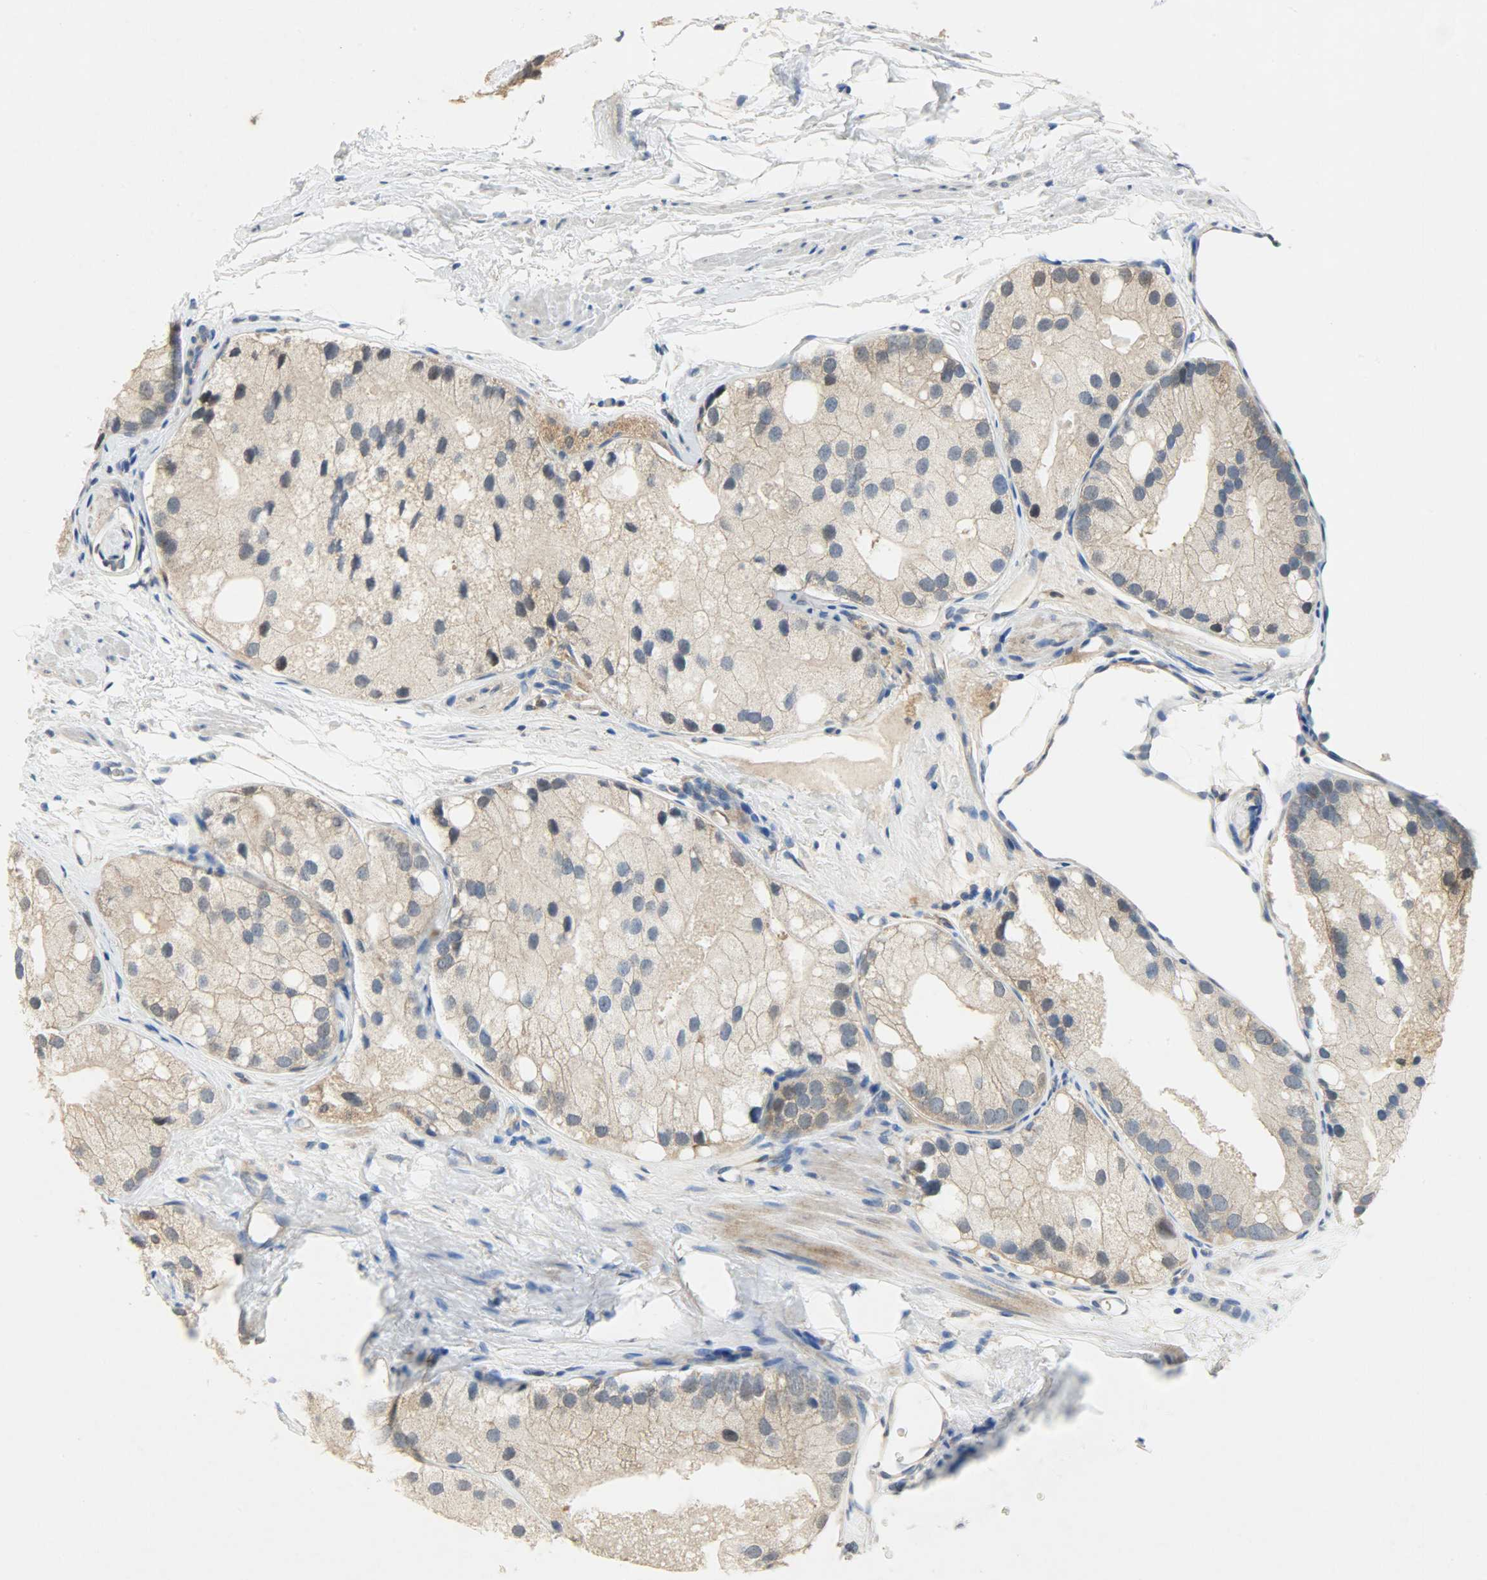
{"staining": {"intensity": "moderate", "quantity": ">75%", "location": "cytoplasmic/membranous"}, "tissue": "prostate cancer", "cell_type": "Tumor cells", "image_type": "cancer", "snomed": [{"axis": "morphology", "description": "Adenocarcinoma, Low grade"}, {"axis": "topography", "description": "Prostate"}], "caption": "Protein expression analysis of human prostate adenocarcinoma (low-grade) reveals moderate cytoplasmic/membranous staining in approximately >75% of tumor cells.", "gene": "TRIM21", "patient": {"sex": "male", "age": 69}}